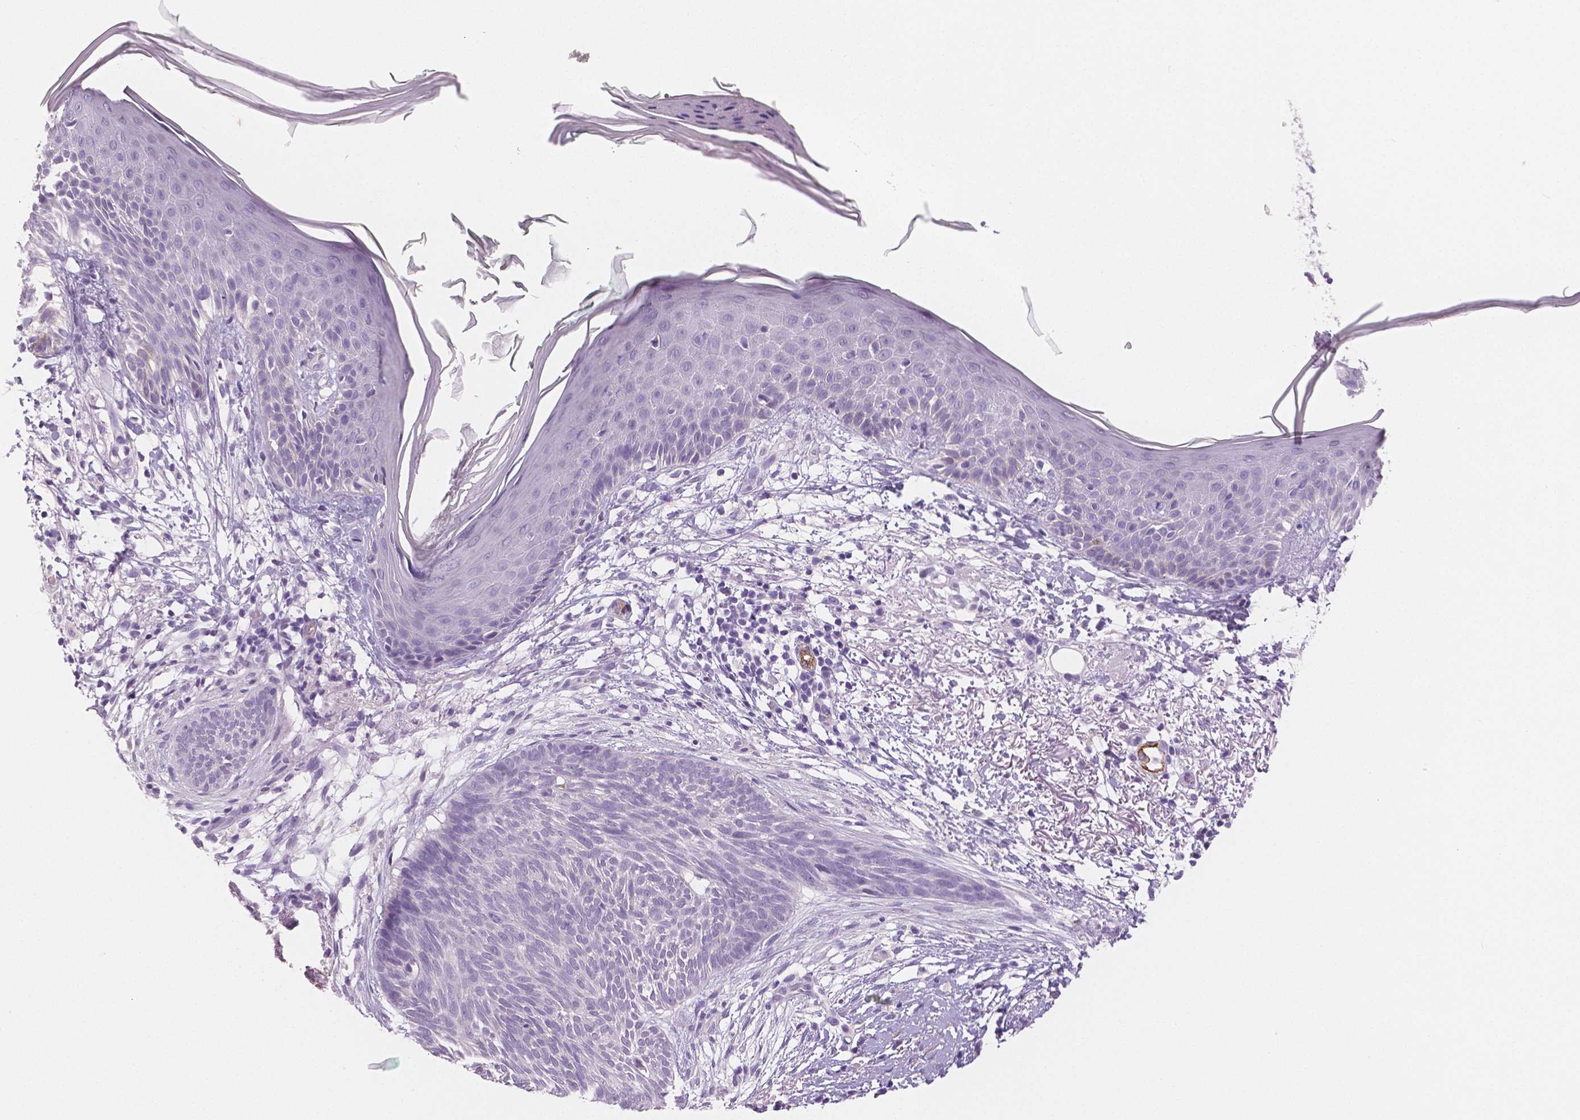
{"staining": {"intensity": "negative", "quantity": "none", "location": "none"}, "tissue": "skin cancer", "cell_type": "Tumor cells", "image_type": "cancer", "snomed": [{"axis": "morphology", "description": "Normal tissue, NOS"}, {"axis": "morphology", "description": "Basal cell carcinoma"}, {"axis": "topography", "description": "Skin"}], "caption": "IHC histopathology image of neoplastic tissue: human skin cancer stained with DAB (3,3'-diaminobenzidine) reveals no significant protein expression in tumor cells. (Immunohistochemistry, brightfield microscopy, high magnification).", "gene": "TSPAN7", "patient": {"sex": "male", "age": 84}}